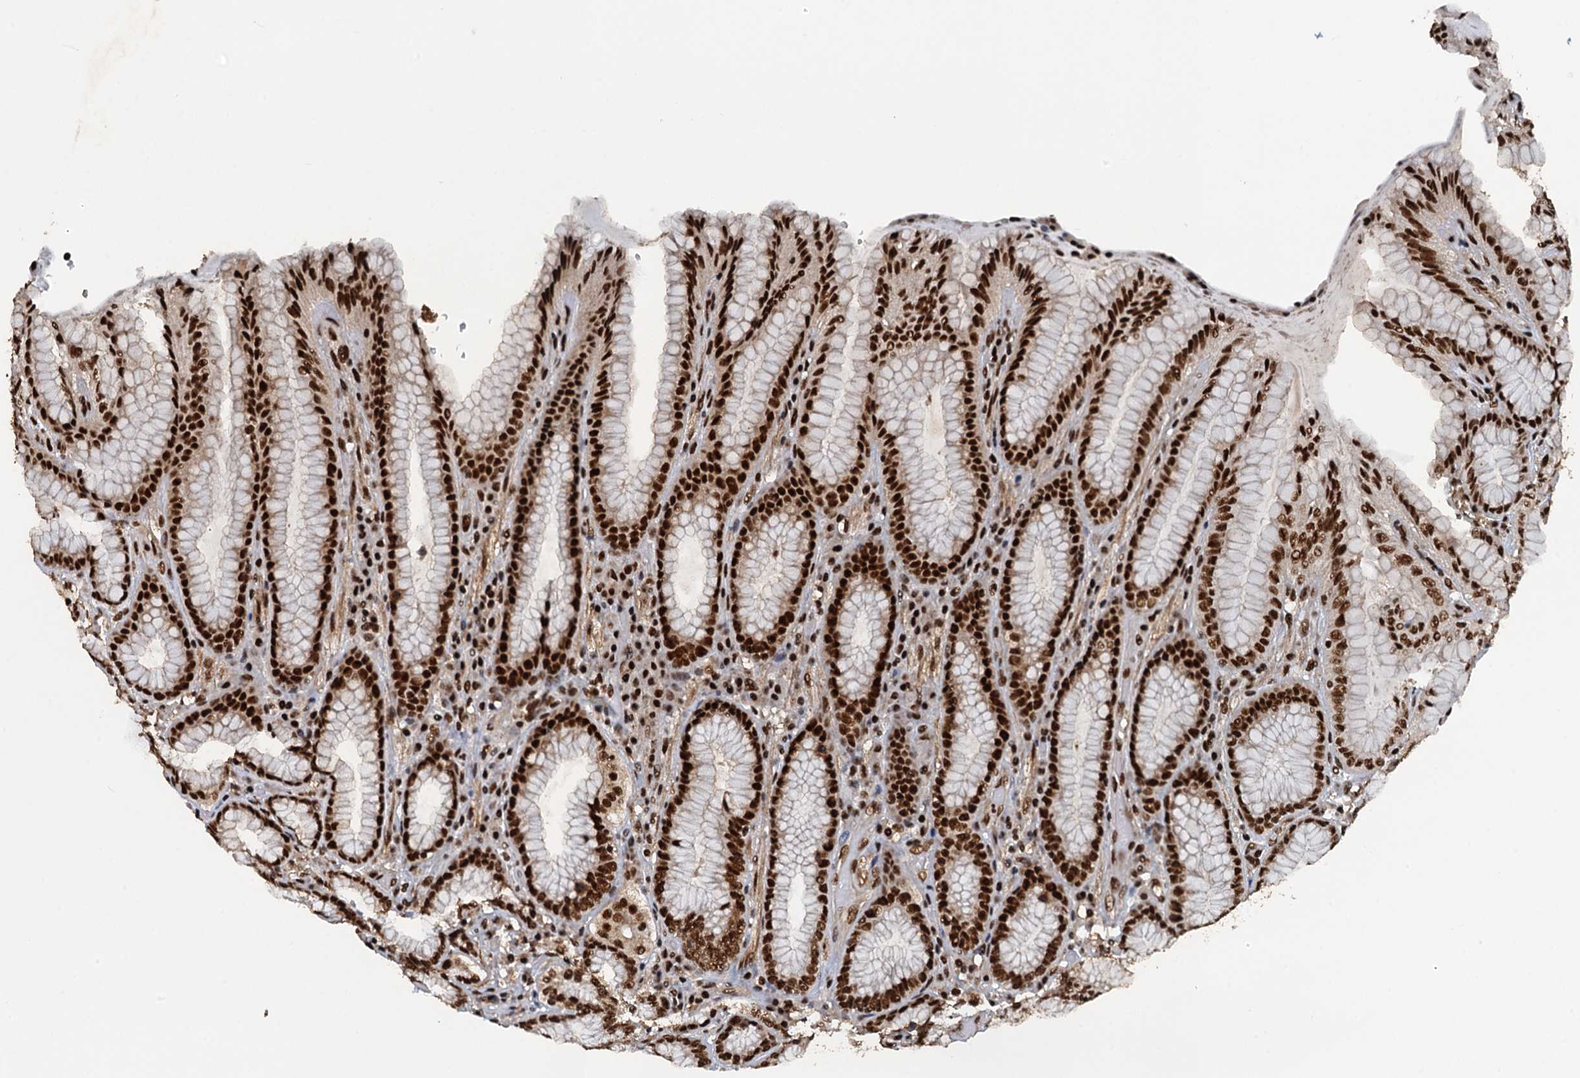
{"staining": {"intensity": "strong", "quantity": ">75%", "location": "nuclear"}, "tissue": "stomach", "cell_type": "Glandular cells", "image_type": "normal", "snomed": [{"axis": "morphology", "description": "Normal tissue, NOS"}, {"axis": "topography", "description": "Stomach, upper"}, {"axis": "topography", "description": "Stomach, lower"}], "caption": "Glandular cells show high levels of strong nuclear staining in about >75% of cells in normal stomach.", "gene": "ZC3H18", "patient": {"sex": "female", "age": 76}}